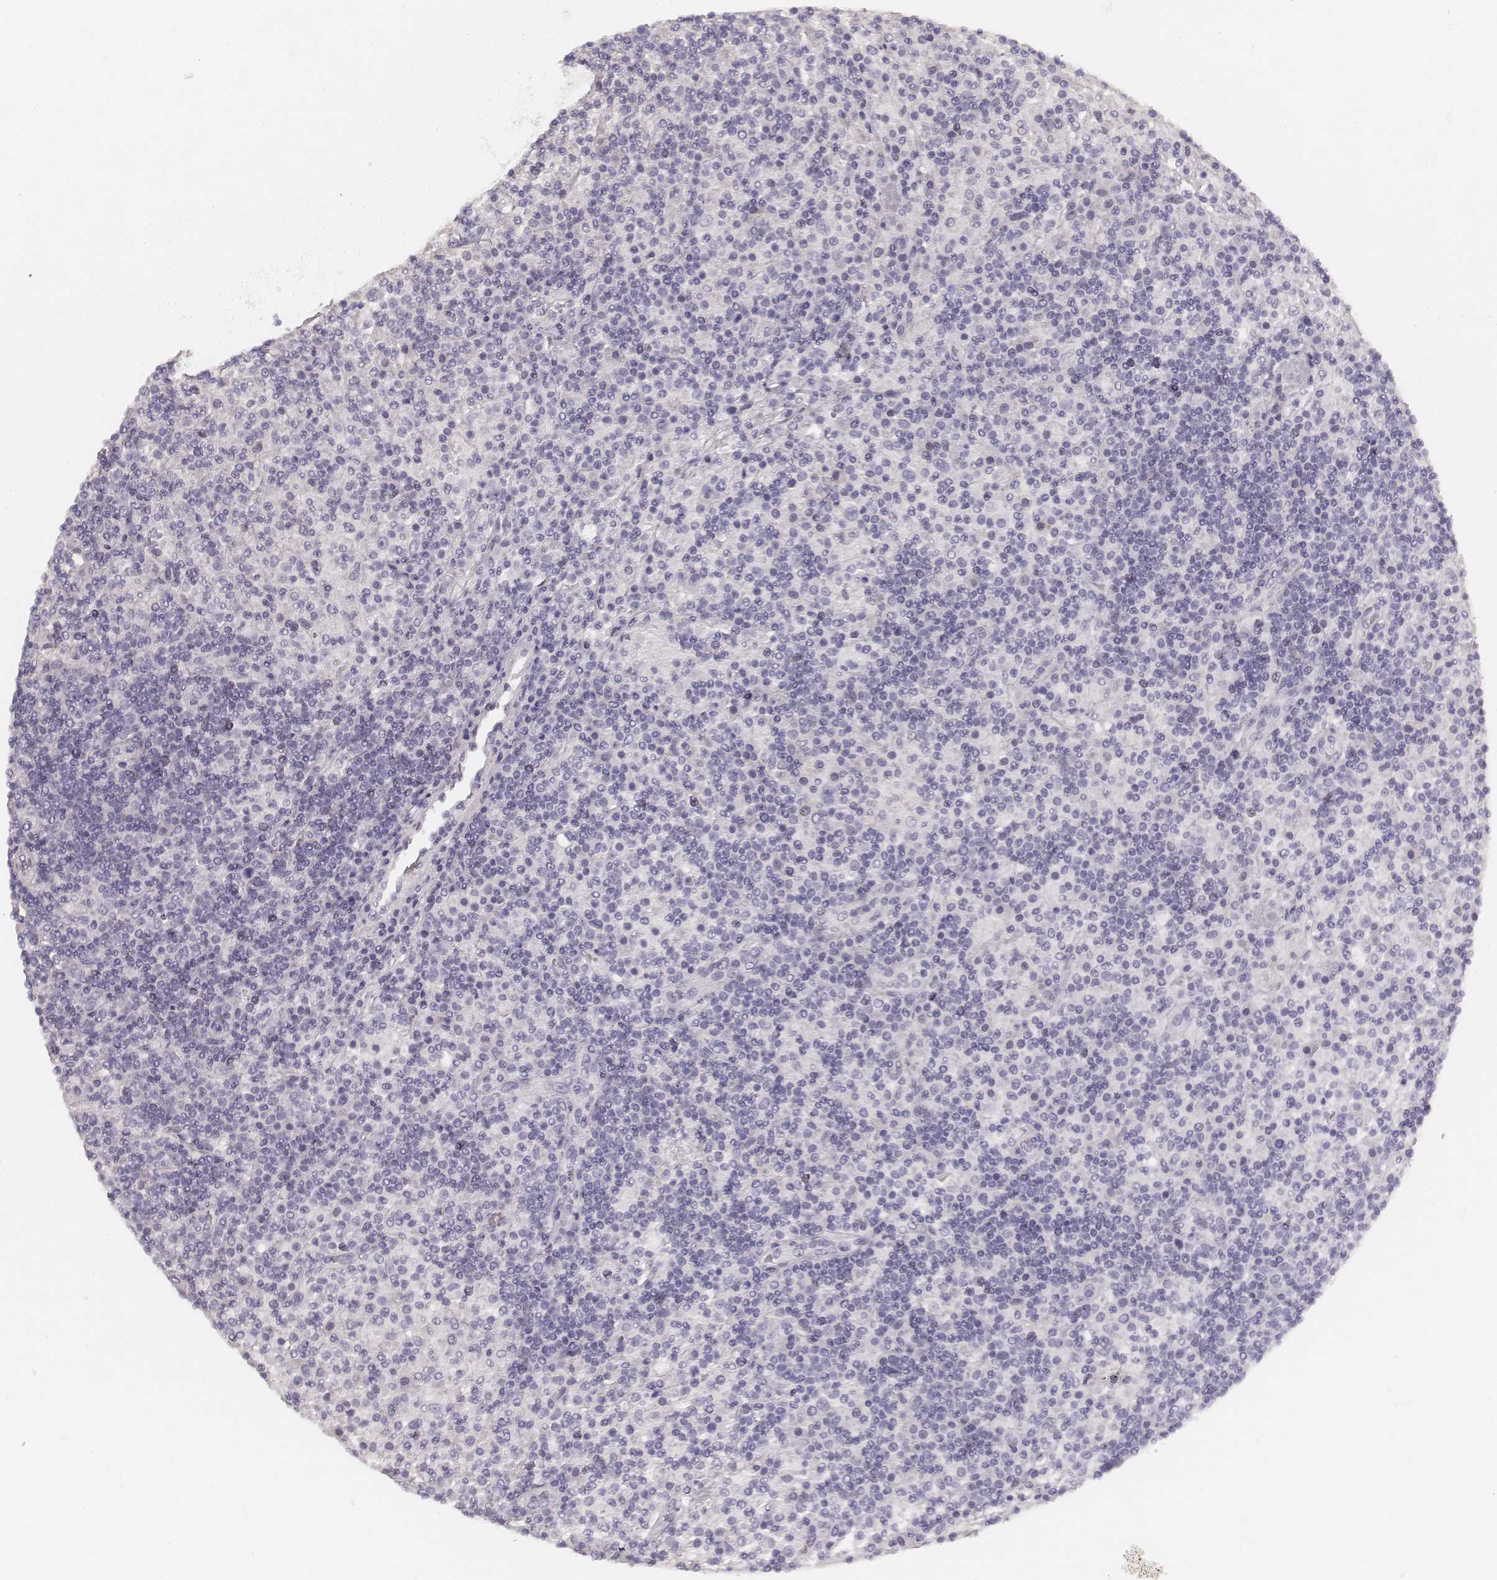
{"staining": {"intensity": "negative", "quantity": "none", "location": "none"}, "tissue": "lymphoma", "cell_type": "Tumor cells", "image_type": "cancer", "snomed": [{"axis": "morphology", "description": "Hodgkin's disease, NOS"}, {"axis": "topography", "description": "Lymph node"}], "caption": "An immunohistochemistry photomicrograph of lymphoma is shown. There is no staining in tumor cells of lymphoma.", "gene": "HNF4G", "patient": {"sex": "male", "age": 70}}